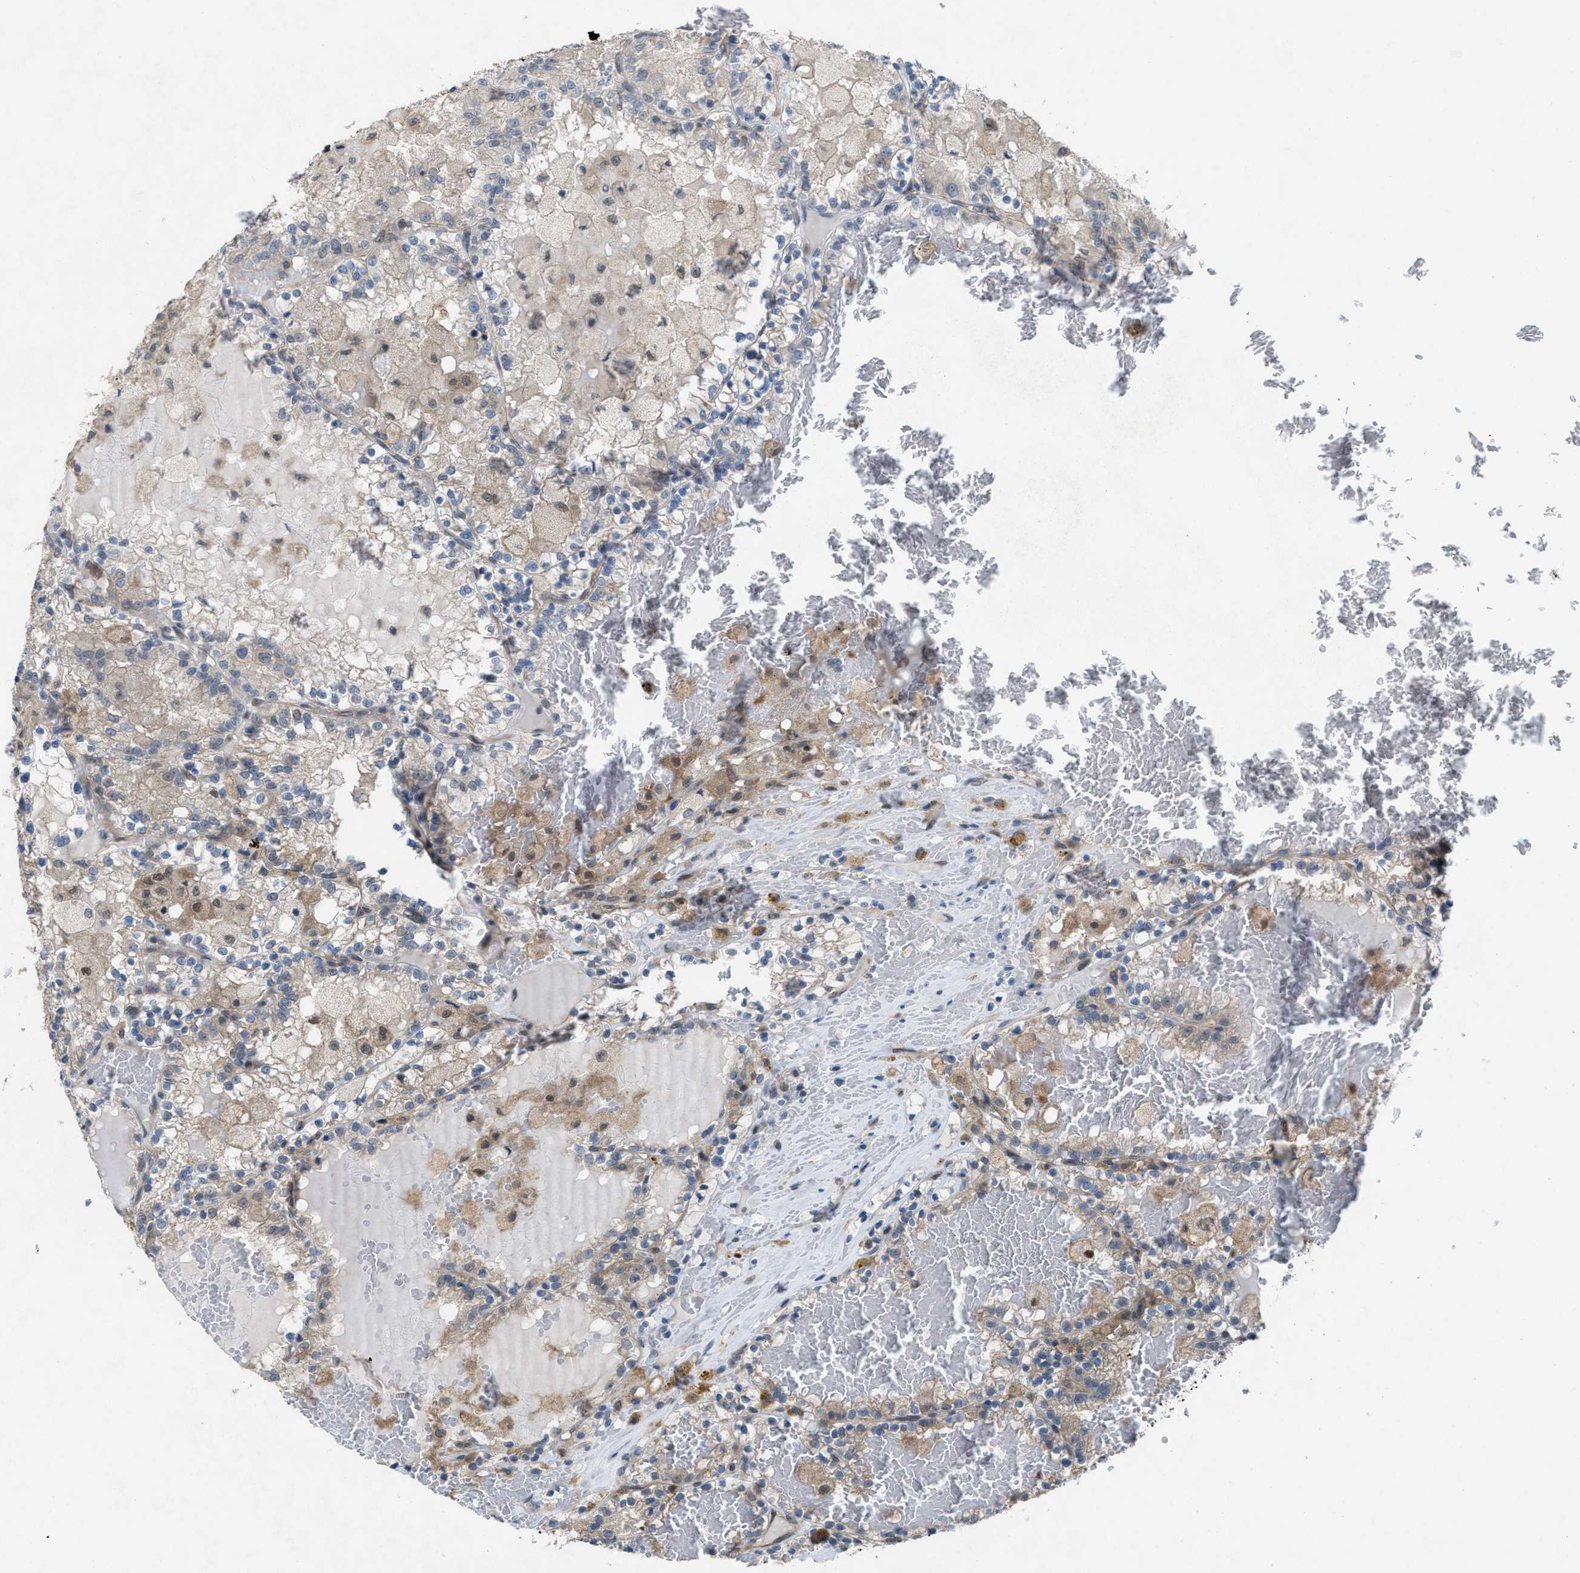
{"staining": {"intensity": "weak", "quantity": "<25%", "location": "cytoplasmic/membranous"}, "tissue": "renal cancer", "cell_type": "Tumor cells", "image_type": "cancer", "snomed": [{"axis": "morphology", "description": "Adenocarcinoma, NOS"}, {"axis": "topography", "description": "Kidney"}], "caption": "This is a photomicrograph of IHC staining of renal adenocarcinoma, which shows no positivity in tumor cells.", "gene": "PLAA", "patient": {"sex": "female", "age": 56}}